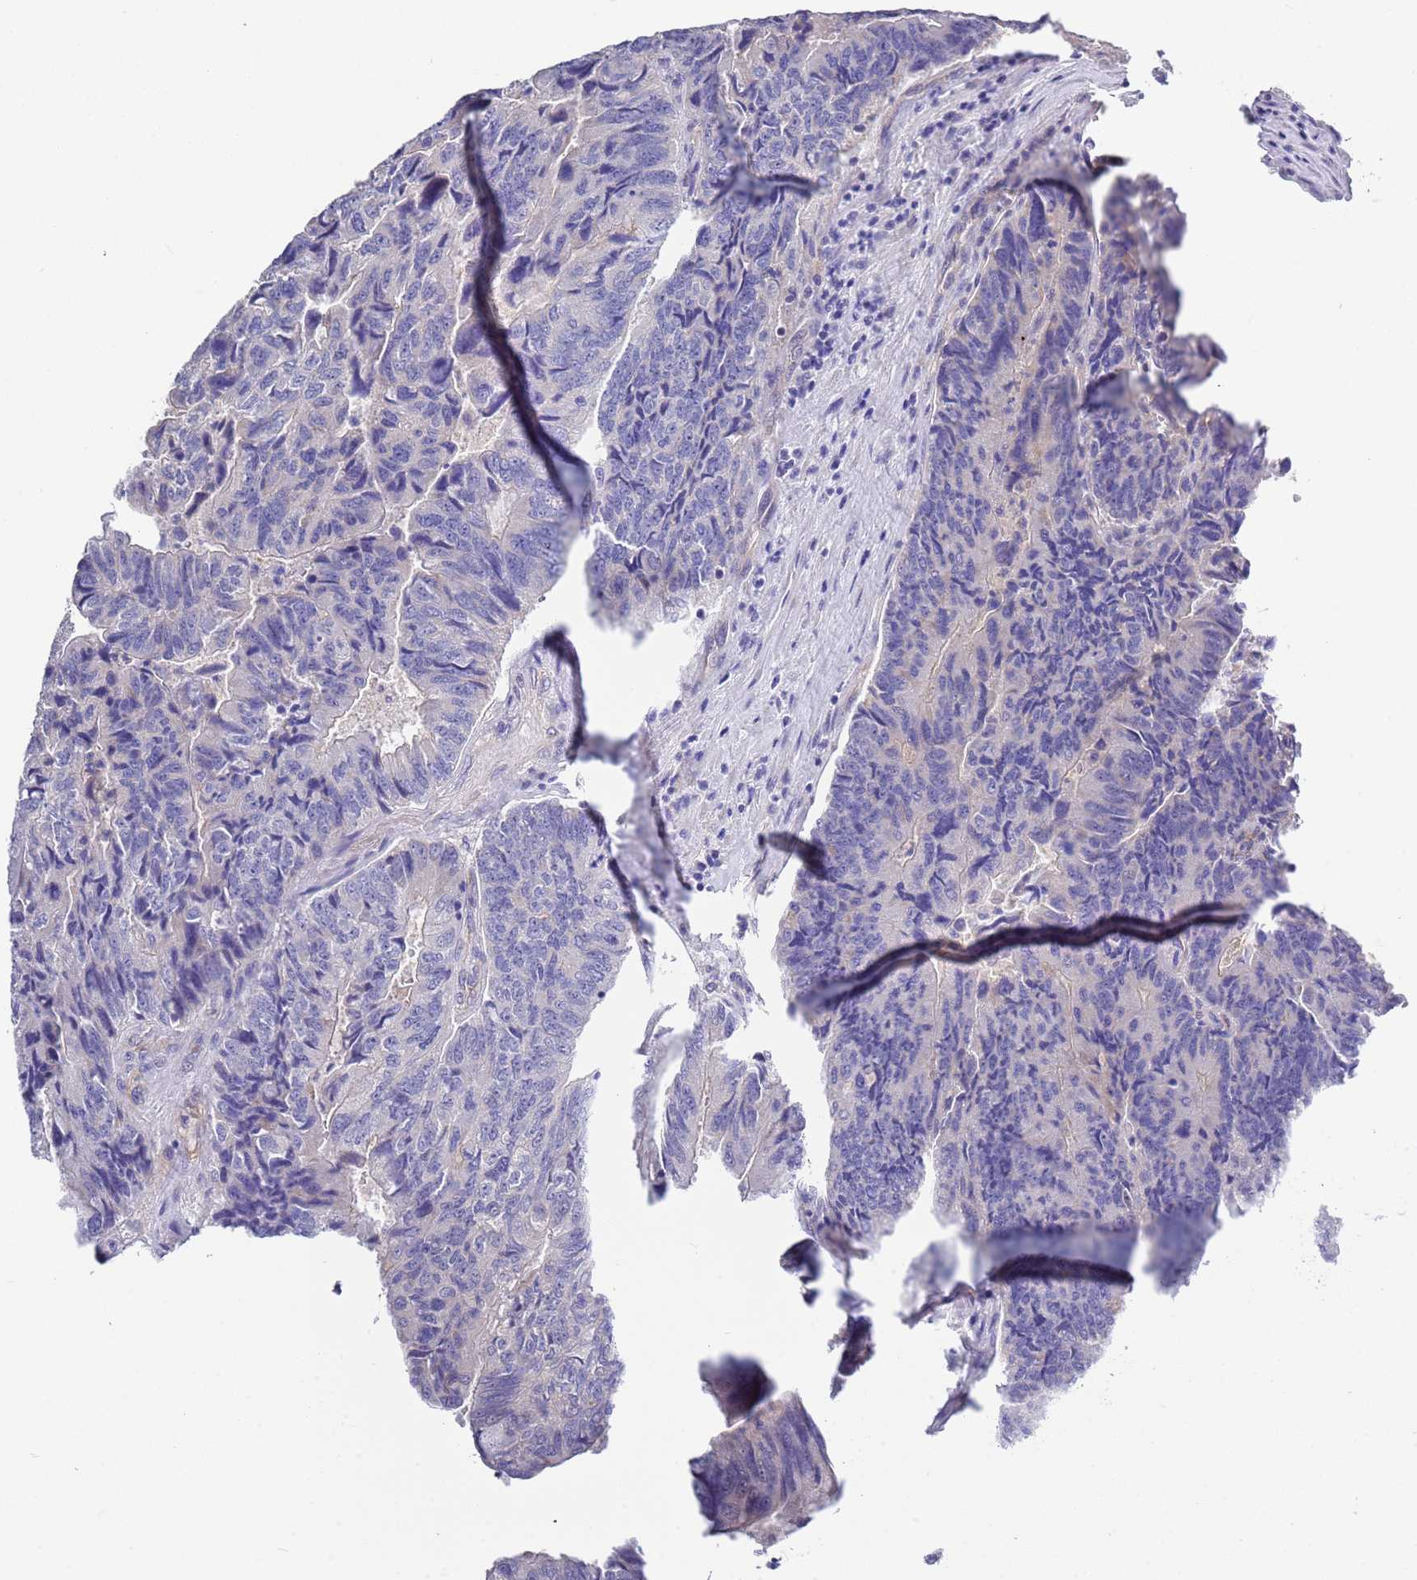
{"staining": {"intensity": "negative", "quantity": "none", "location": "none"}, "tissue": "colorectal cancer", "cell_type": "Tumor cells", "image_type": "cancer", "snomed": [{"axis": "morphology", "description": "Adenocarcinoma, NOS"}, {"axis": "topography", "description": "Colon"}], "caption": "High magnification brightfield microscopy of colorectal adenocarcinoma stained with DAB (3,3'-diaminobenzidine) (brown) and counterstained with hematoxylin (blue): tumor cells show no significant positivity. Nuclei are stained in blue.", "gene": "BRMS1L", "patient": {"sex": "female", "age": 67}}